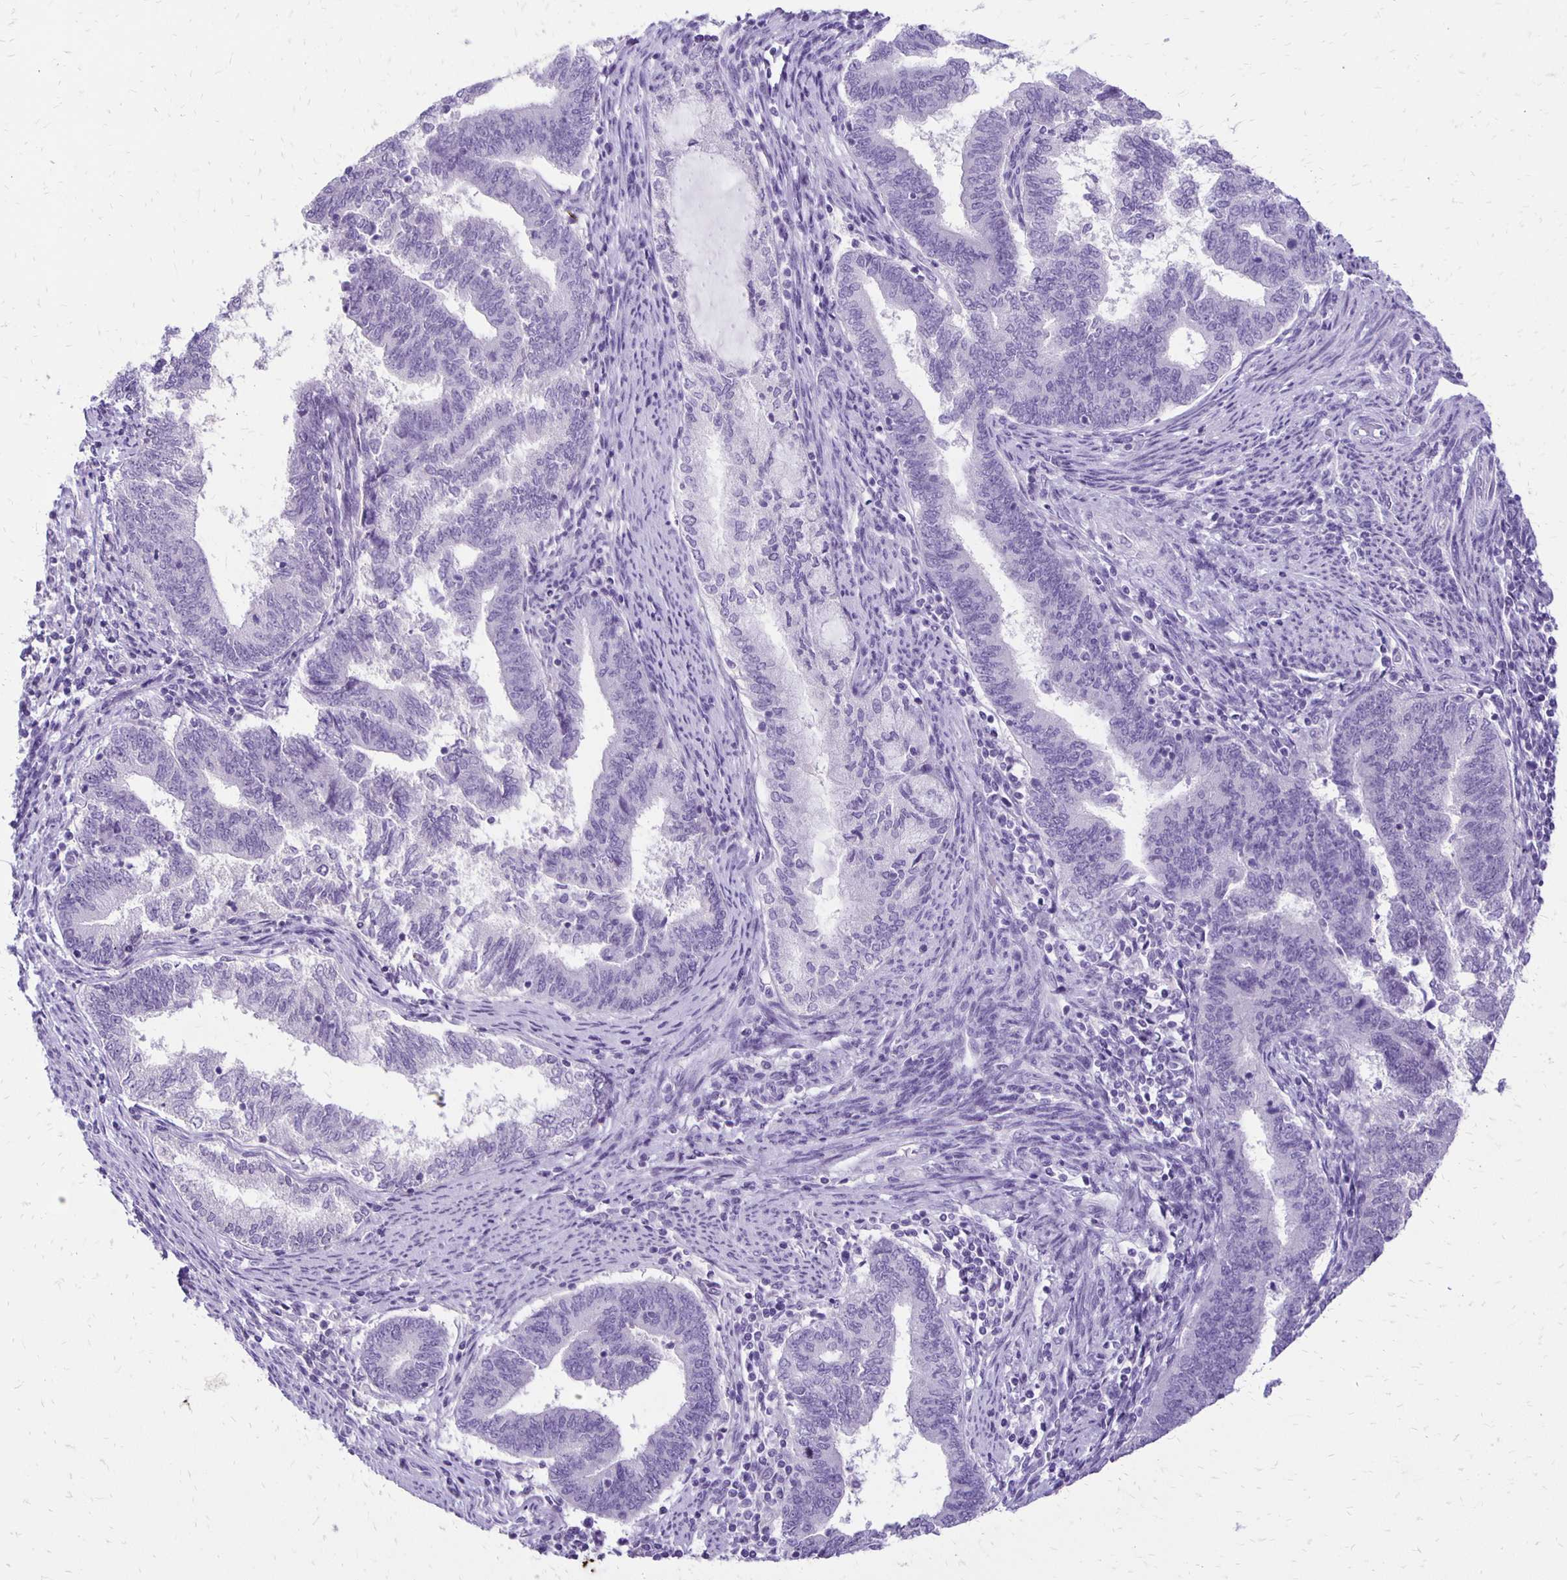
{"staining": {"intensity": "negative", "quantity": "none", "location": "none"}, "tissue": "endometrial cancer", "cell_type": "Tumor cells", "image_type": "cancer", "snomed": [{"axis": "morphology", "description": "Adenocarcinoma, NOS"}, {"axis": "topography", "description": "Endometrium"}], "caption": "Tumor cells show no significant protein staining in endometrial adenocarcinoma.", "gene": "ANKRD45", "patient": {"sex": "female", "age": 65}}